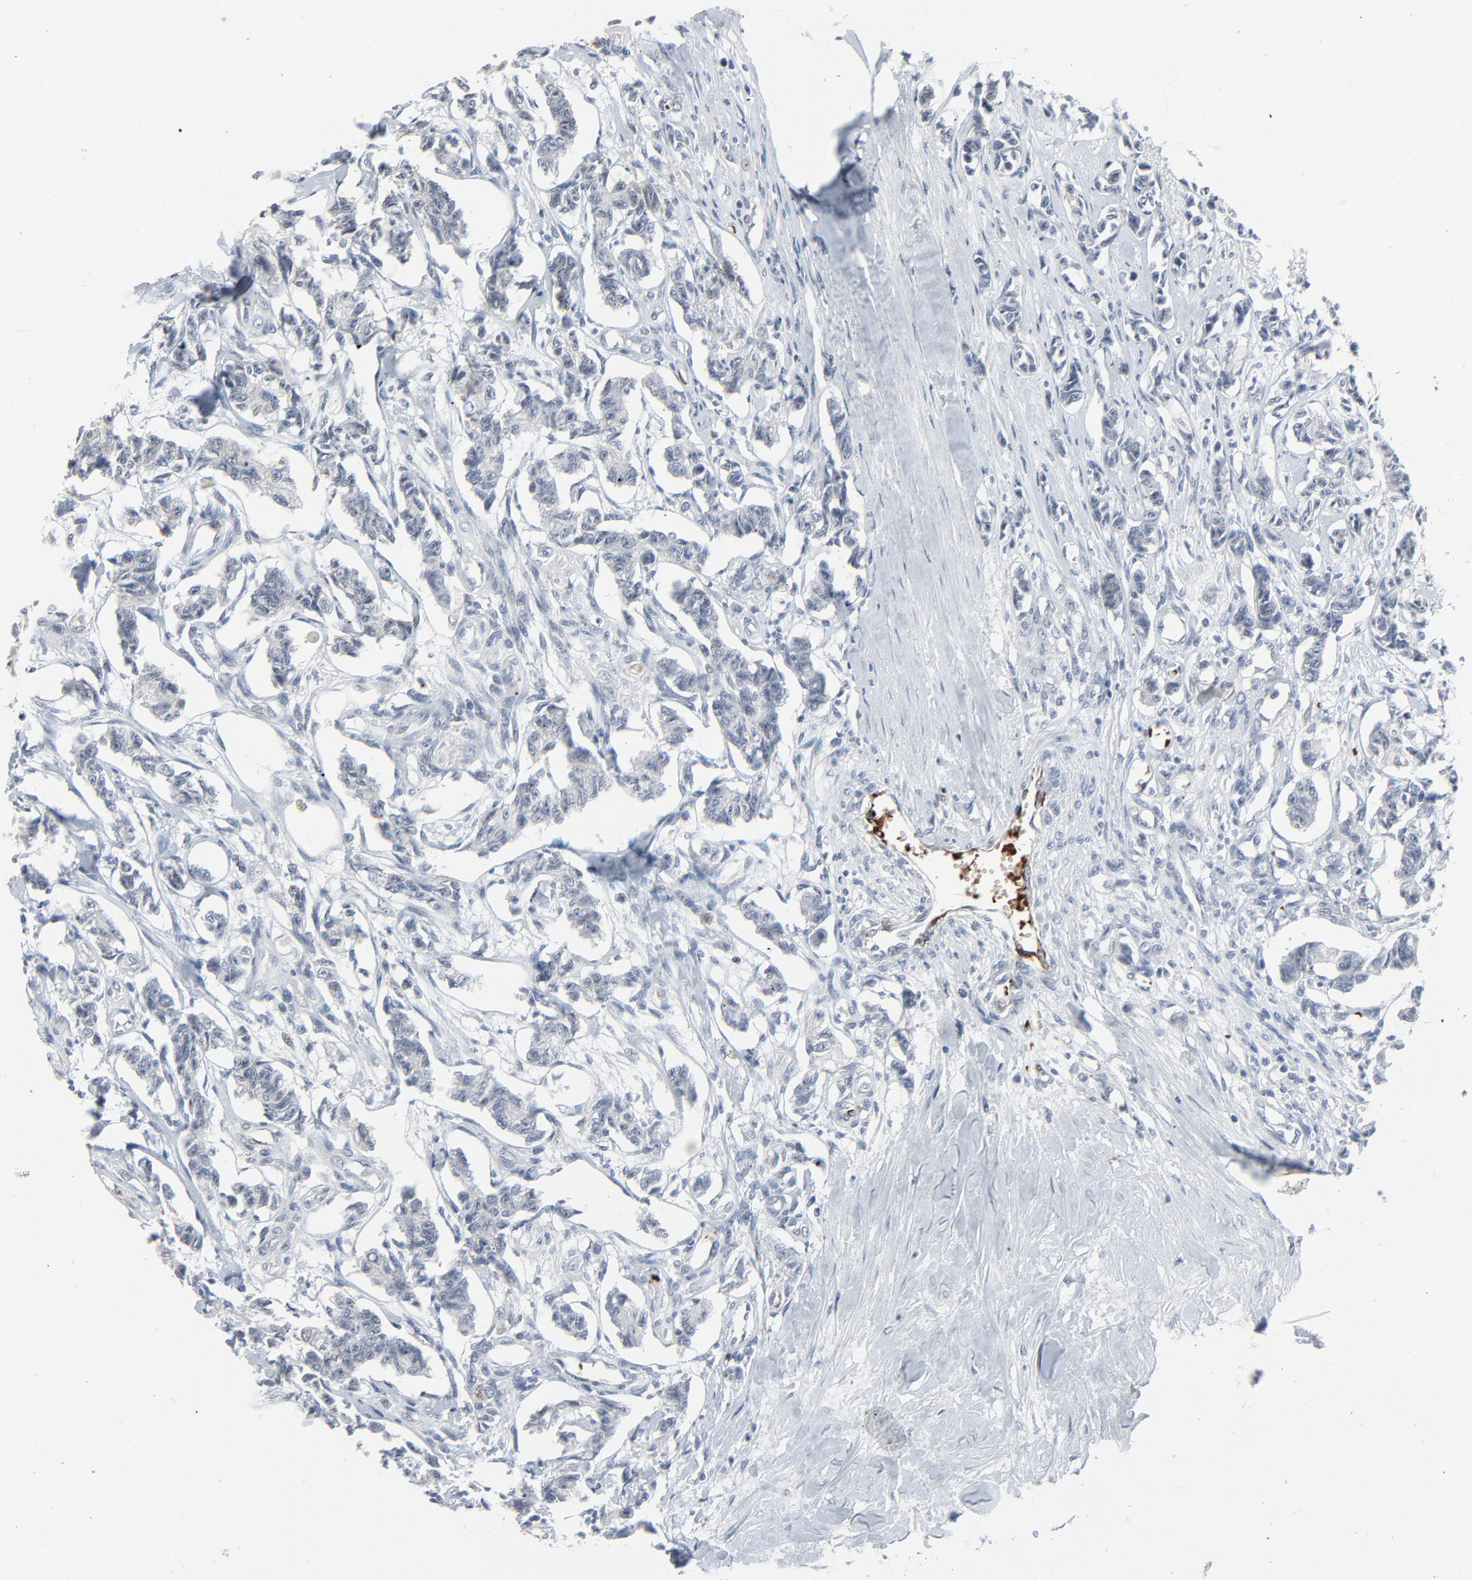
{"staining": {"intensity": "negative", "quantity": "none", "location": "none"}, "tissue": "renal cancer", "cell_type": "Tumor cells", "image_type": "cancer", "snomed": [{"axis": "morphology", "description": "Carcinoid, malignant, NOS"}, {"axis": "topography", "description": "Kidney"}], "caption": "Human renal cancer (carcinoid (malignant)) stained for a protein using IHC displays no positivity in tumor cells.", "gene": "SAGE1", "patient": {"sex": "female", "age": 41}}